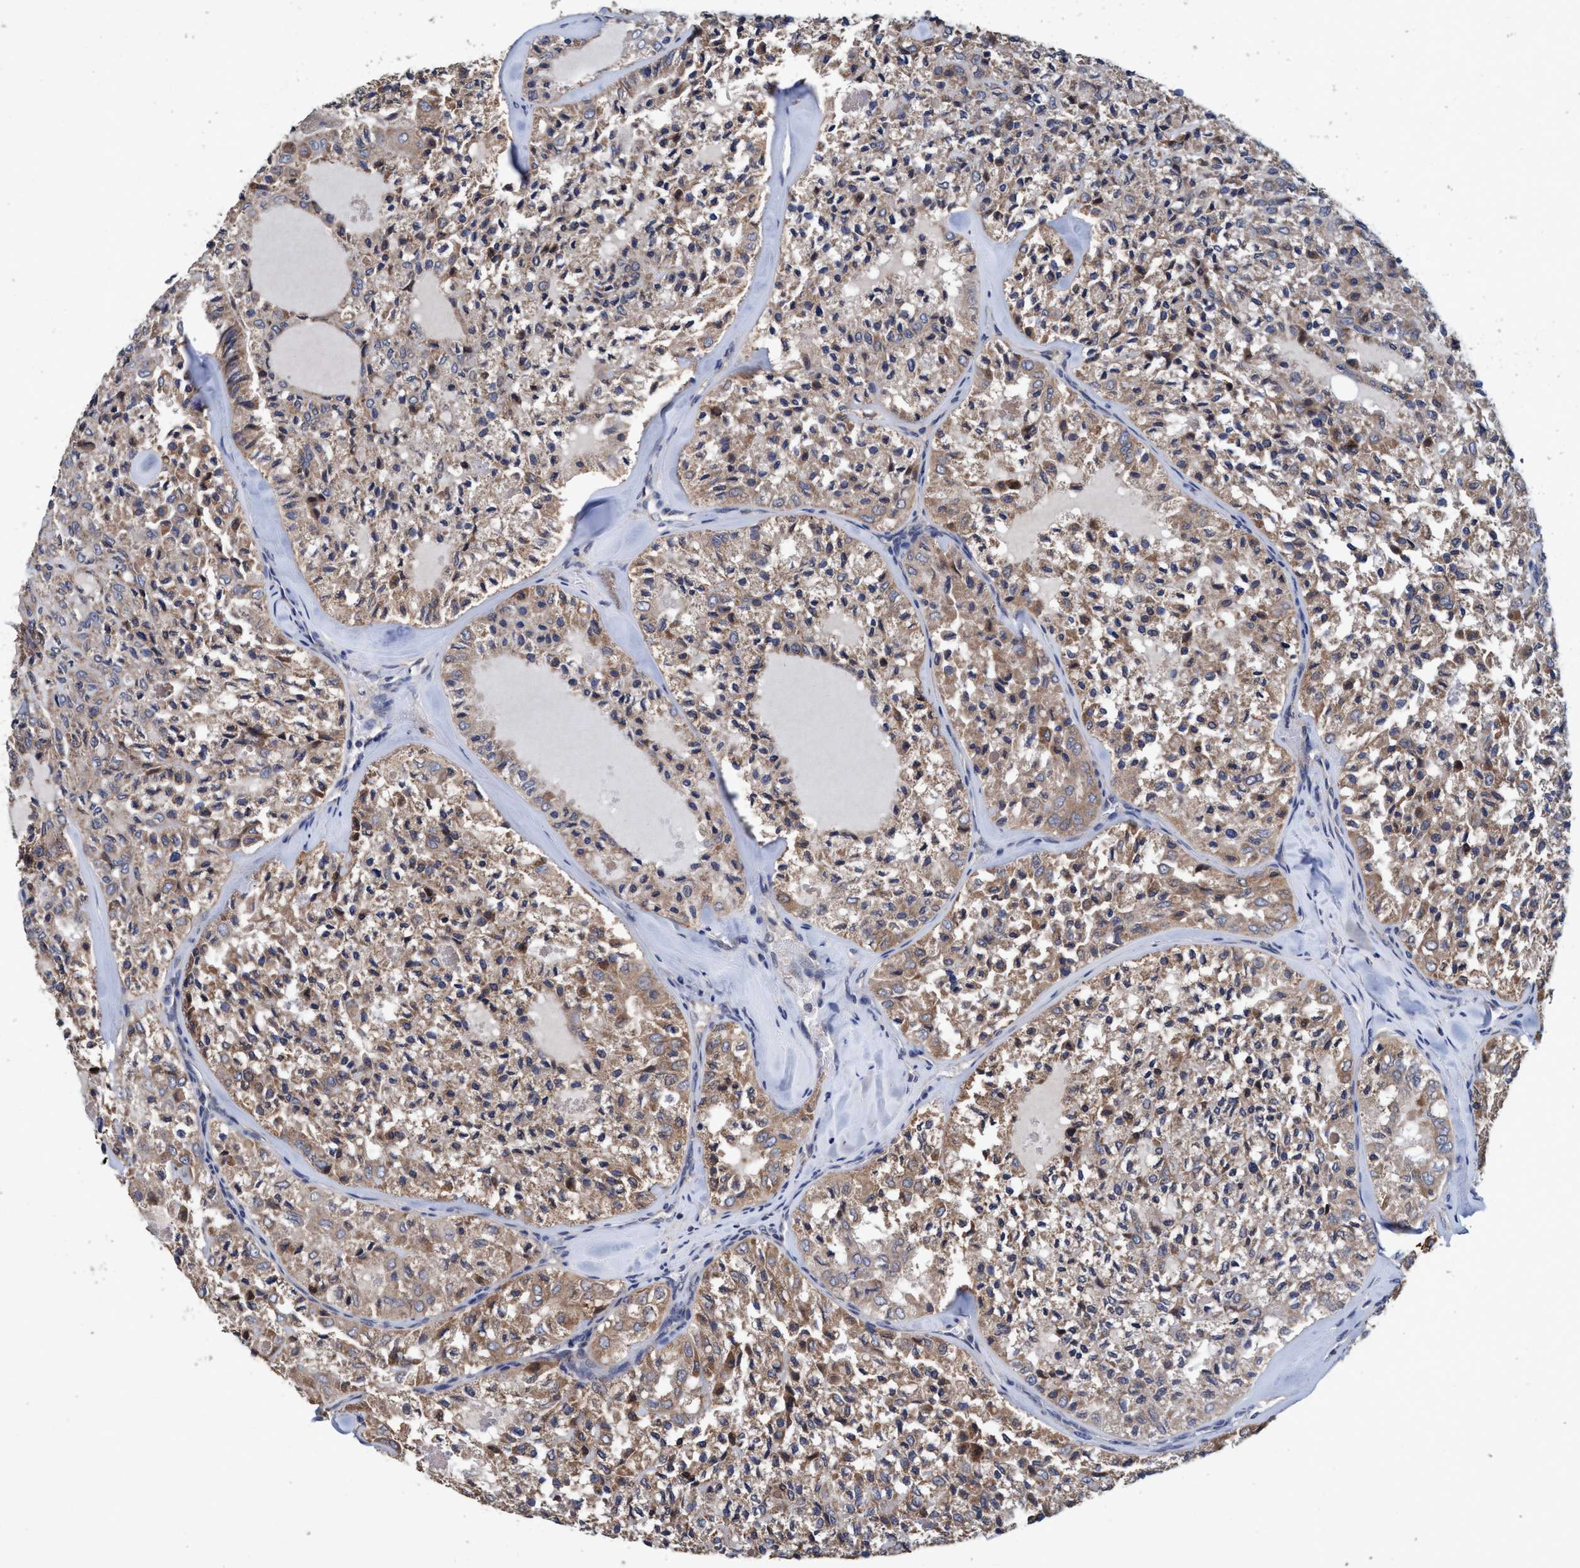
{"staining": {"intensity": "weak", "quantity": ">75%", "location": "cytoplasmic/membranous"}, "tissue": "thyroid cancer", "cell_type": "Tumor cells", "image_type": "cancer", "snomed": [{"axis": "morphology", "description": "Follicular adenoma carcinoma, NOS"}, {"axis": "topography", "description": "Thyroid gland"}], "caption": "Immunohistochemistry (IHC) of follicular adenoma carcinoma (thyroid) demonstrates low levels of weak cytoplasmic/membranous positivity in about >75% of tumor cells.", "gene": "CALCOCO2", "patient": {"sex": "male", "age": 75}}